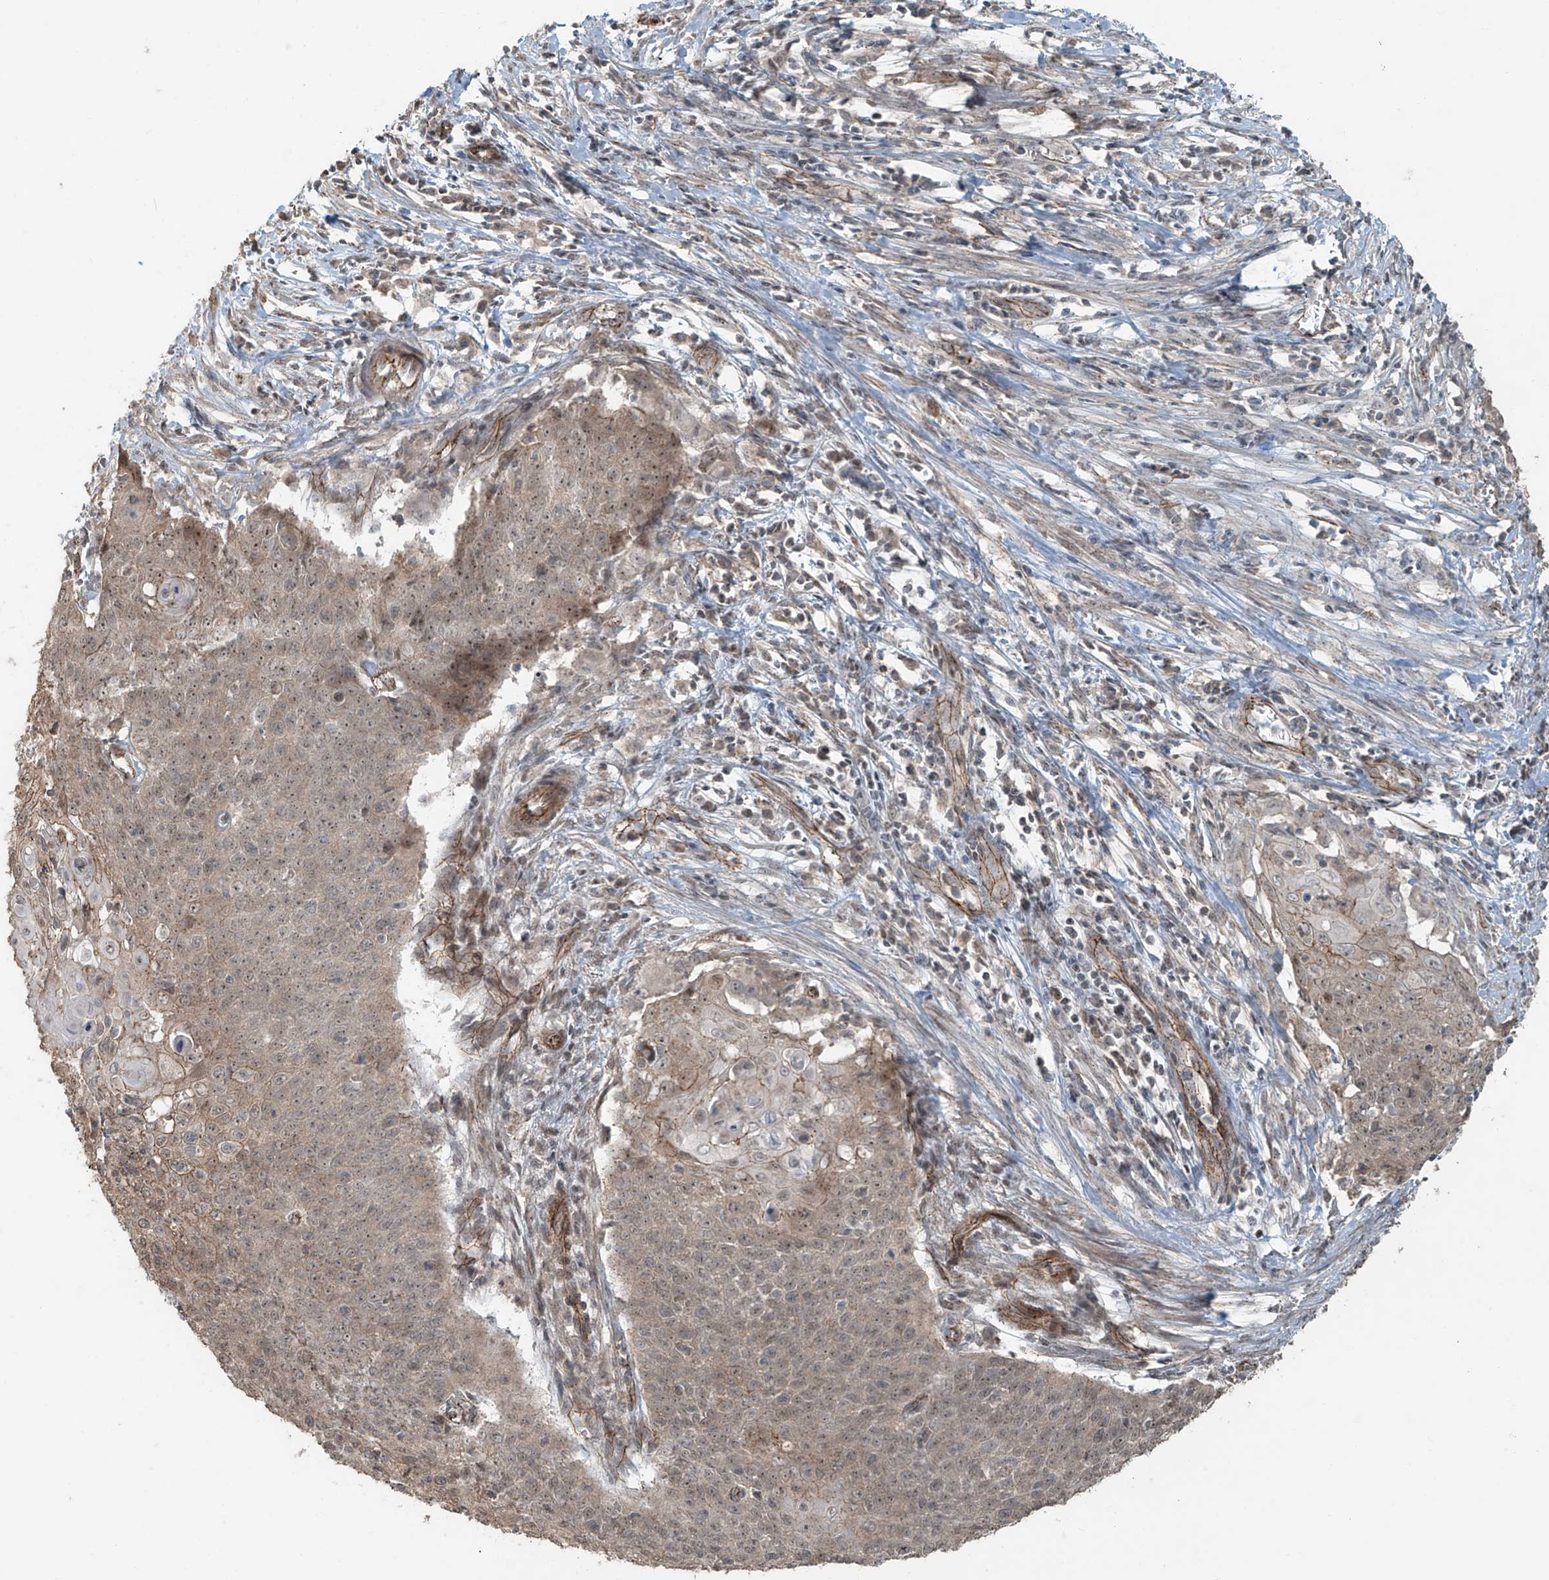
{"staining": {"intensity": "weak", "quantity": ">75%", "location": "cytoplasmic/membranous,nuclear"}, "tissue": "cervical cancer", "cell_type": "Tumor cells", "image_type": "cancer", "snomed": [{"axis": "morphology", "description": "Squamous cell carcinoma, NOS"}, {"axis": "topography", "description": "Cervix"}], "caption": "Cervical cancer stained with DAB immunohistochemistry shows low levels of weak cytoplasmic/membranous and nuclear expression in approximately >75% of tumor cells.", "gene": "ZNF16", "patient": {"sex": "female", "age": 39}}